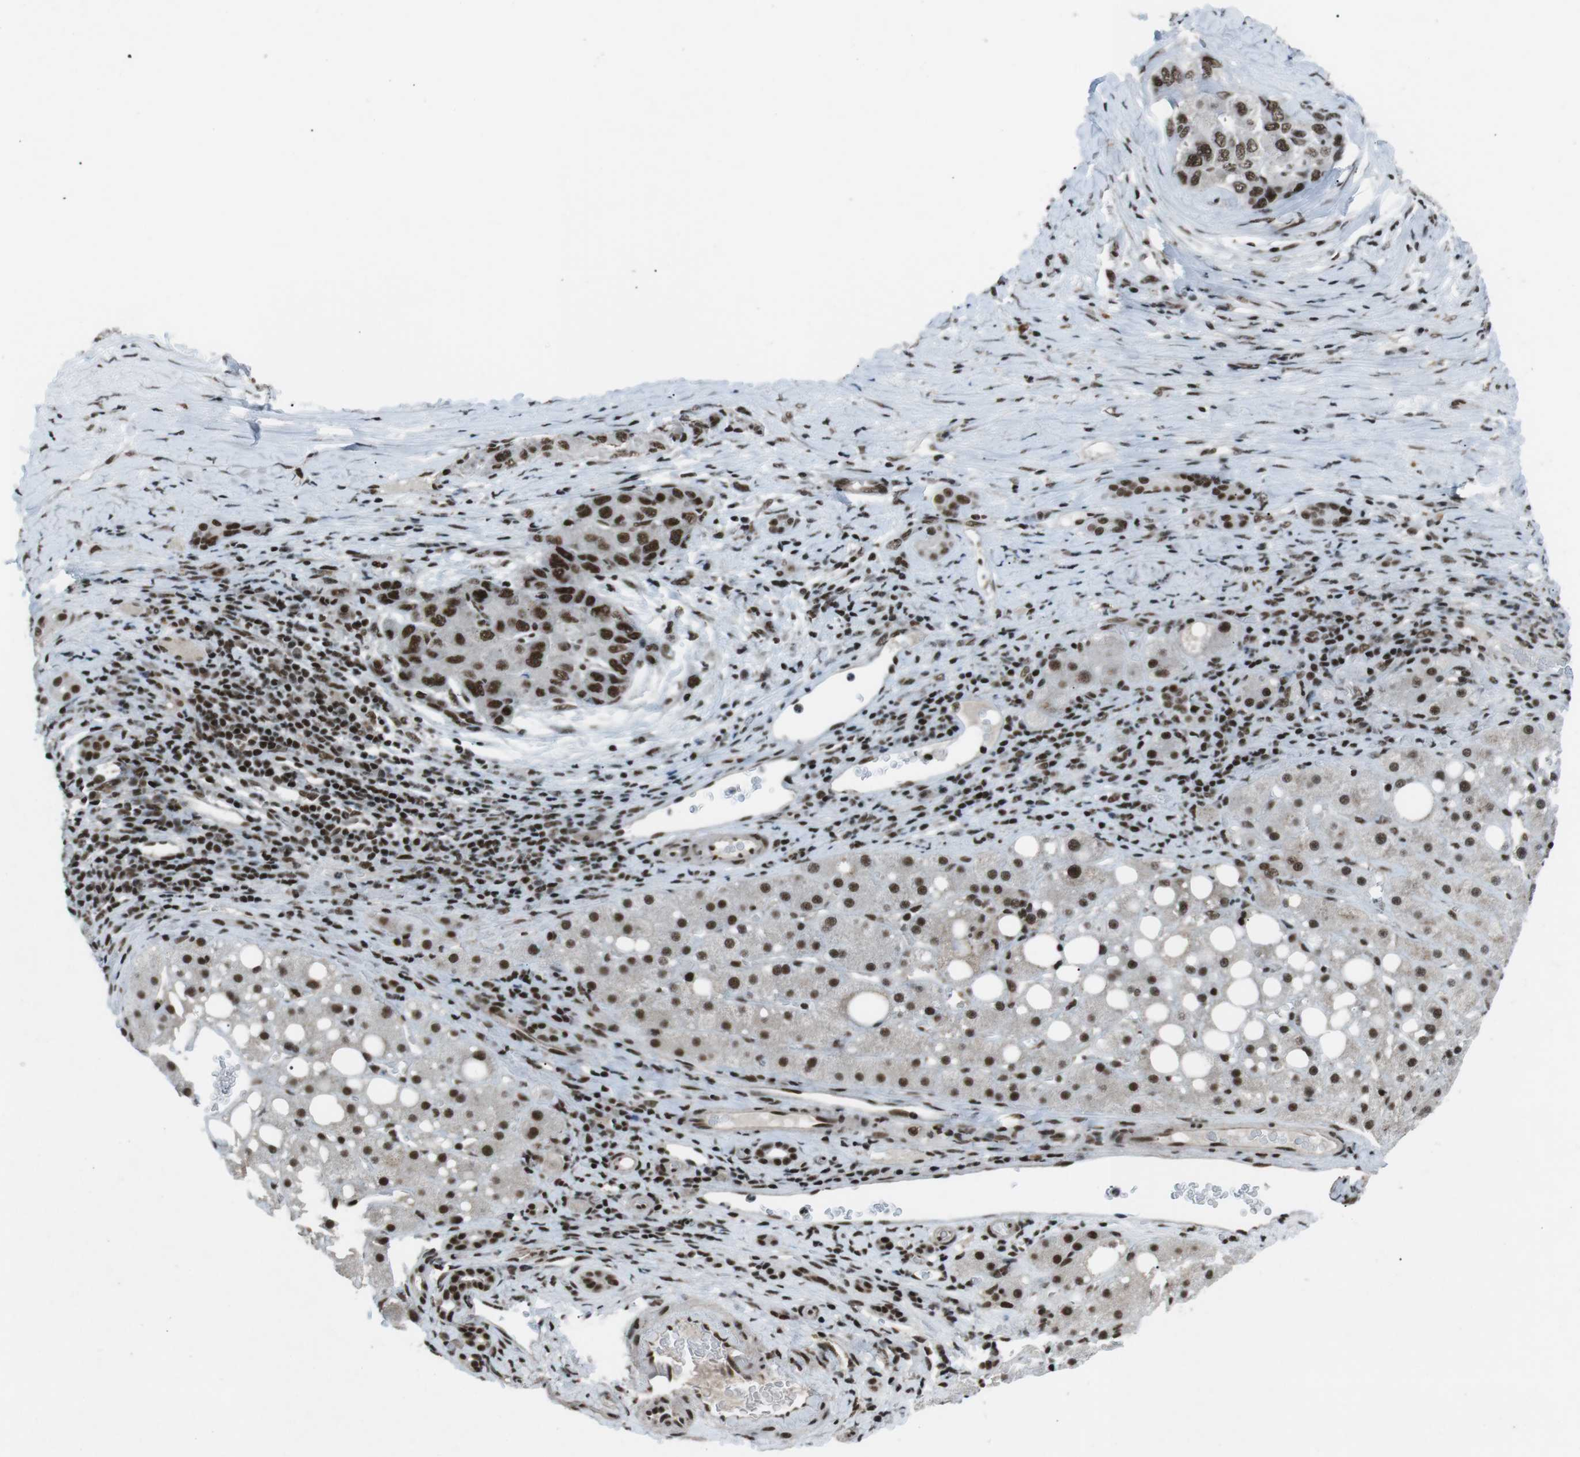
{"staining": {"intensity": "strong", "quantity": "25%-75%", "location": "nuclear"}, "tissue": "liver cancer", "cell_type": "Tumor cells", "image_type": "cancer", "snomed": [{"axis": "morphology", "description": "Carcinoma, Hepatocellular, NOS"}, {"axis": "topography", "description": "Liver"}], "caption": "Brown immunohistochemical staining in human hepatocellular carcinoma (liver) shows strong nuclear staining in about 25%-75% of tumor cells. The protein is stained brown, and the nuclei are stained in blue (DAB (3,3'-diaminobenzidine) IHC with brightfield microscopy, high magnification).", "gene": "TAF1", "patient": {"sex": "male", "age": 80}}